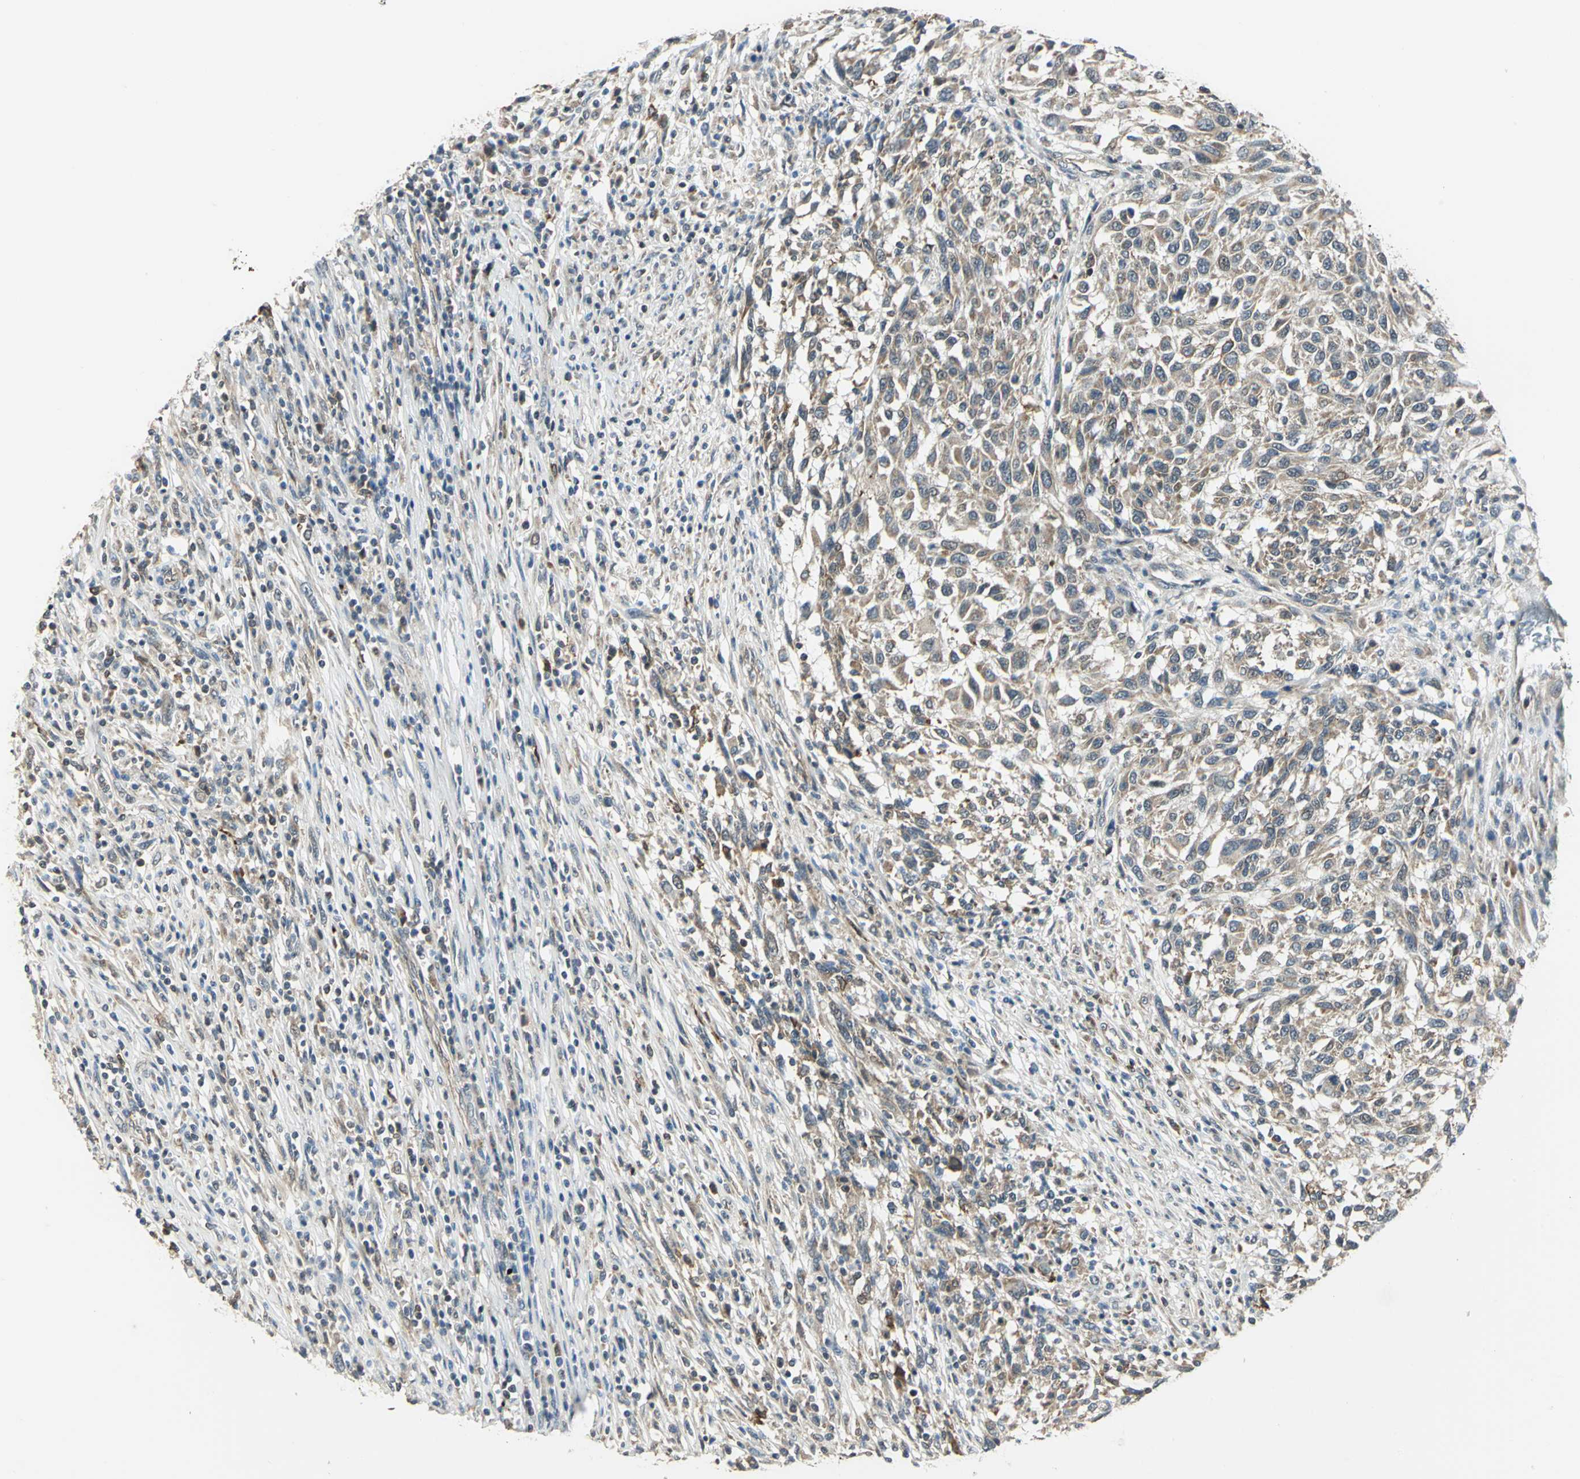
{"staining": {"intensity": "weak", "quantity": ">75%", "location": "cytoplasmic/membranous"}, "tissue": "melanoma", "cell_type": "Tumor cells", "image_type": "cancer", "snomed": [{"axis": "morphology", "description": "Malignant melanoma, Metastatic site"}, {"axis": "topography", "description": "Lymph node"}], "caption": "A brown stain highlights weak cytoplasmic/membranous staining of a protein in malignant melanoma (metastatic site) tumor cells.", "gene": "PLAGL2", "patient": {"sex": "male", "age": 61}}